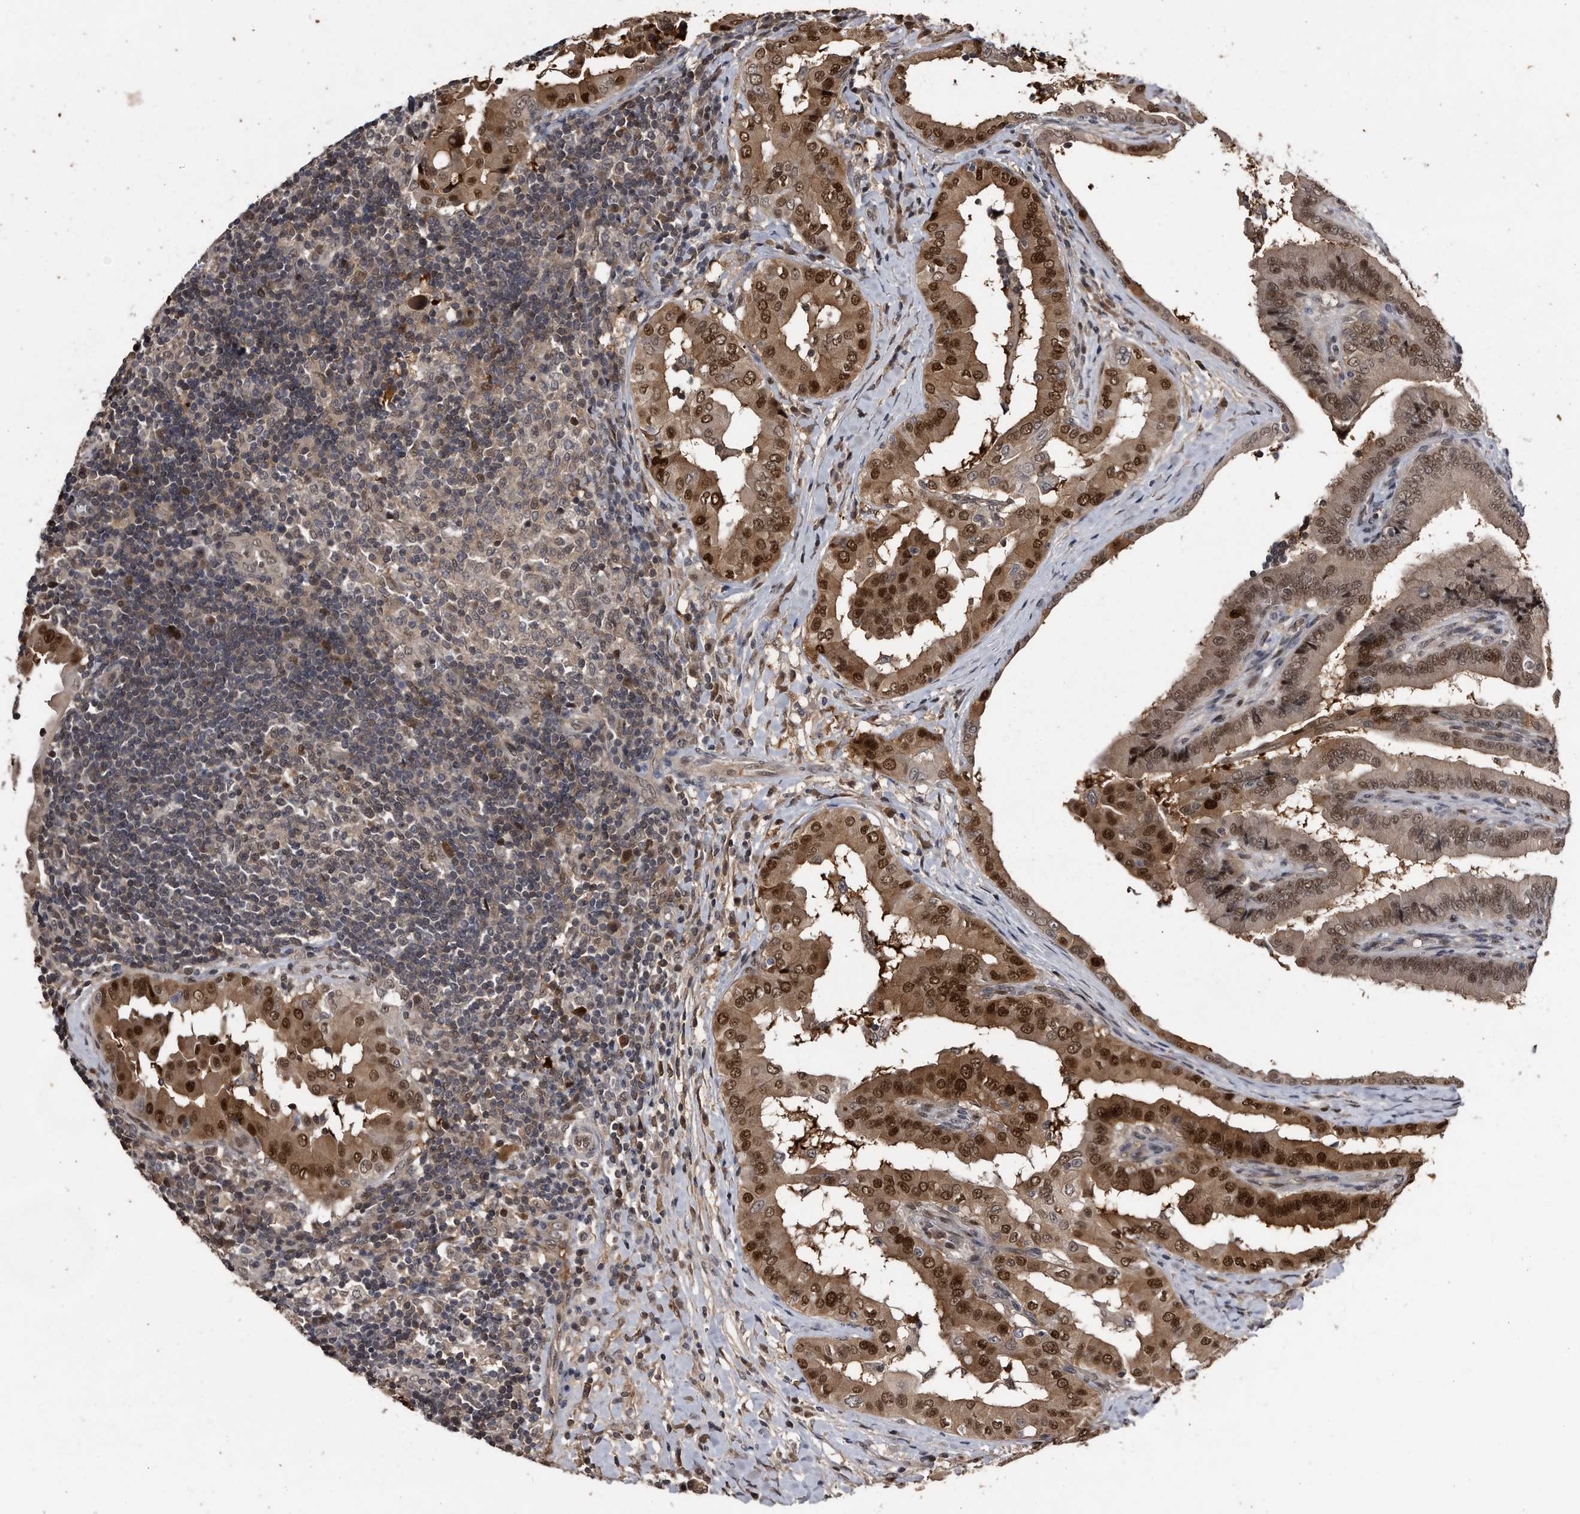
{"staining": {"intensity": "strong", "quantity": ">75%", "location": "cytoplasmic/membranous,nuclear"}, "tissue": "thyroid cancer", "cell_type": "Tumor cells", "image_type": "cancer", "snomed": [{"axis": "morphology", "description": "Papillary adenocarcinoma, NOS"}, {"axis": "topography", "description": "Thyroid gland"}], "caption": "Immunohistochemistry of thyroid cancer reveals high levels of strong cytoplasmic/membranous and nuclear staining in approximately >75% of tumor cells.", "gene": "RAD23B", "patient": {"sex": "male", "age": 33}}